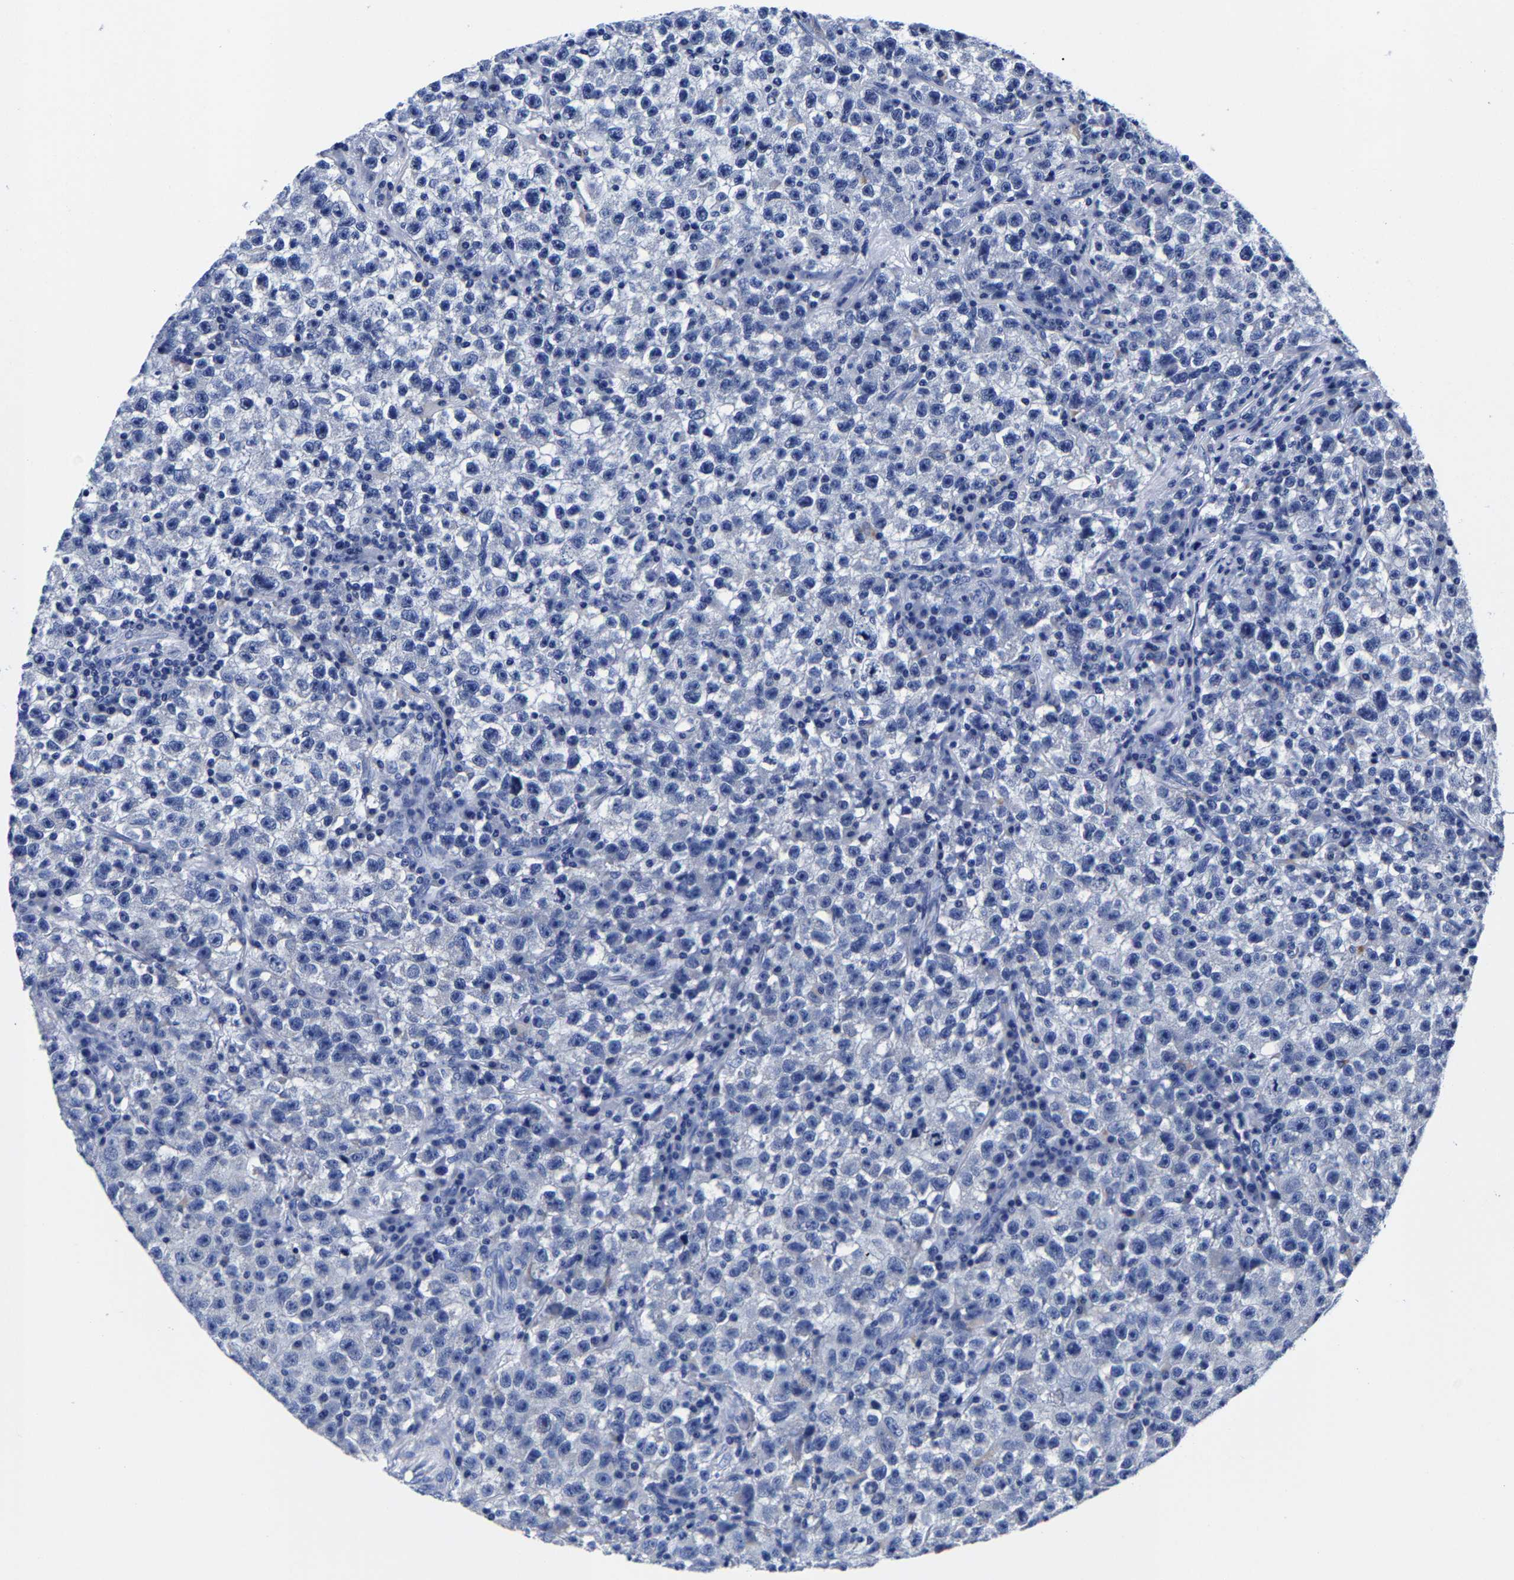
{"staining": {"intensity": "negative", "quantity": "none", "location": "none"}, "tissue": "testis cancer", "cell_type": "Tumor cells", "image_type": "cancer", "snomed": [{"axis": "morphology", "description": "Seminoma, NOS"}, {"axis": "topography", "description": "Testis"}], "caption": "Histopathology image shows no significant protein expression in tumor cells of seminoma (testis).", "gene": "CPA2", "patient": {"sex": "male", "age": 22}}